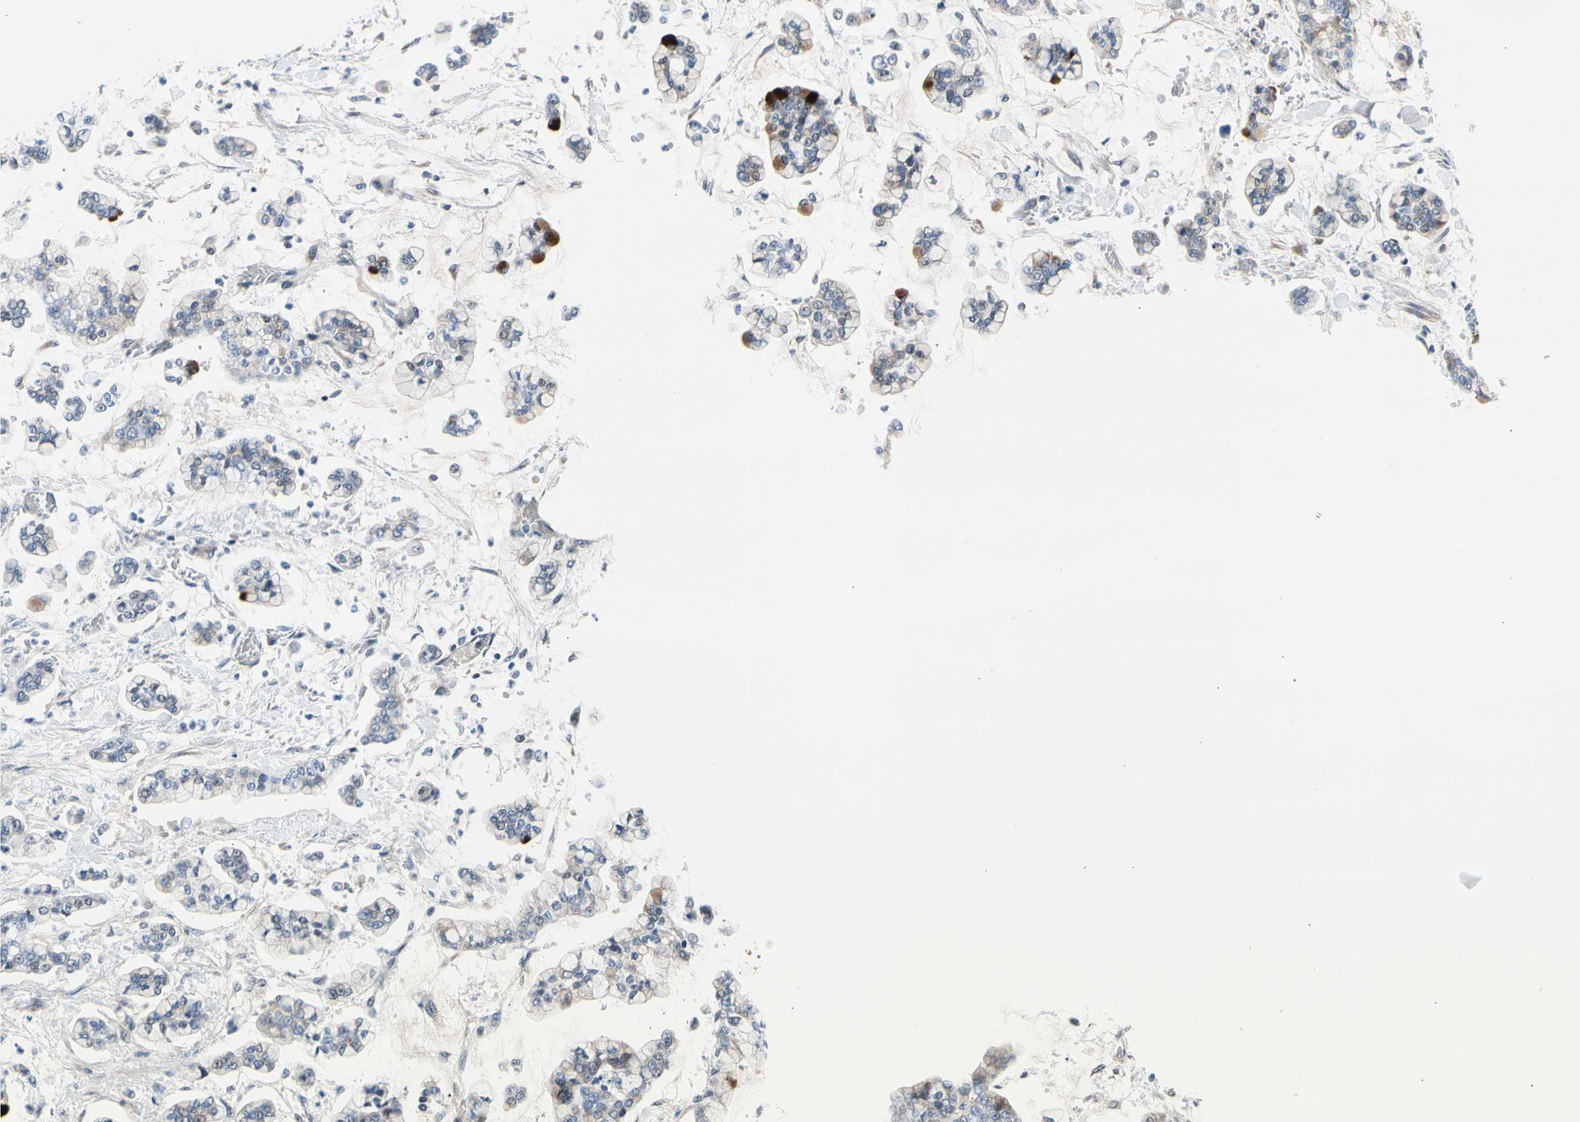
{"staining": {"intensity": "strong", "quantity": "<25%", "location": "cytoplasmic/membranous"}, "tissue": "stomach cancer", "cell_type": "Tumor cells", "image_type": "cancer", "snomed": [{"axis": "morphology", "description": "Normal tissue, NOS"}, {"axis": "morphology", "description": "Adenocarcinoma, NOS"}, {"axis": "topography", "description": "Stomach, upper"}, {"axis": "topography", "description": "Stomach"}], "caption": "Human stomach cancer (adenocarcinoma) stained with a brown dye reveals strong cytoplasmic/membranous positive staining in approximately <25% of tumor cells.", "gene": "NFASC", "patient": {"sex": "male", "age": 76}}